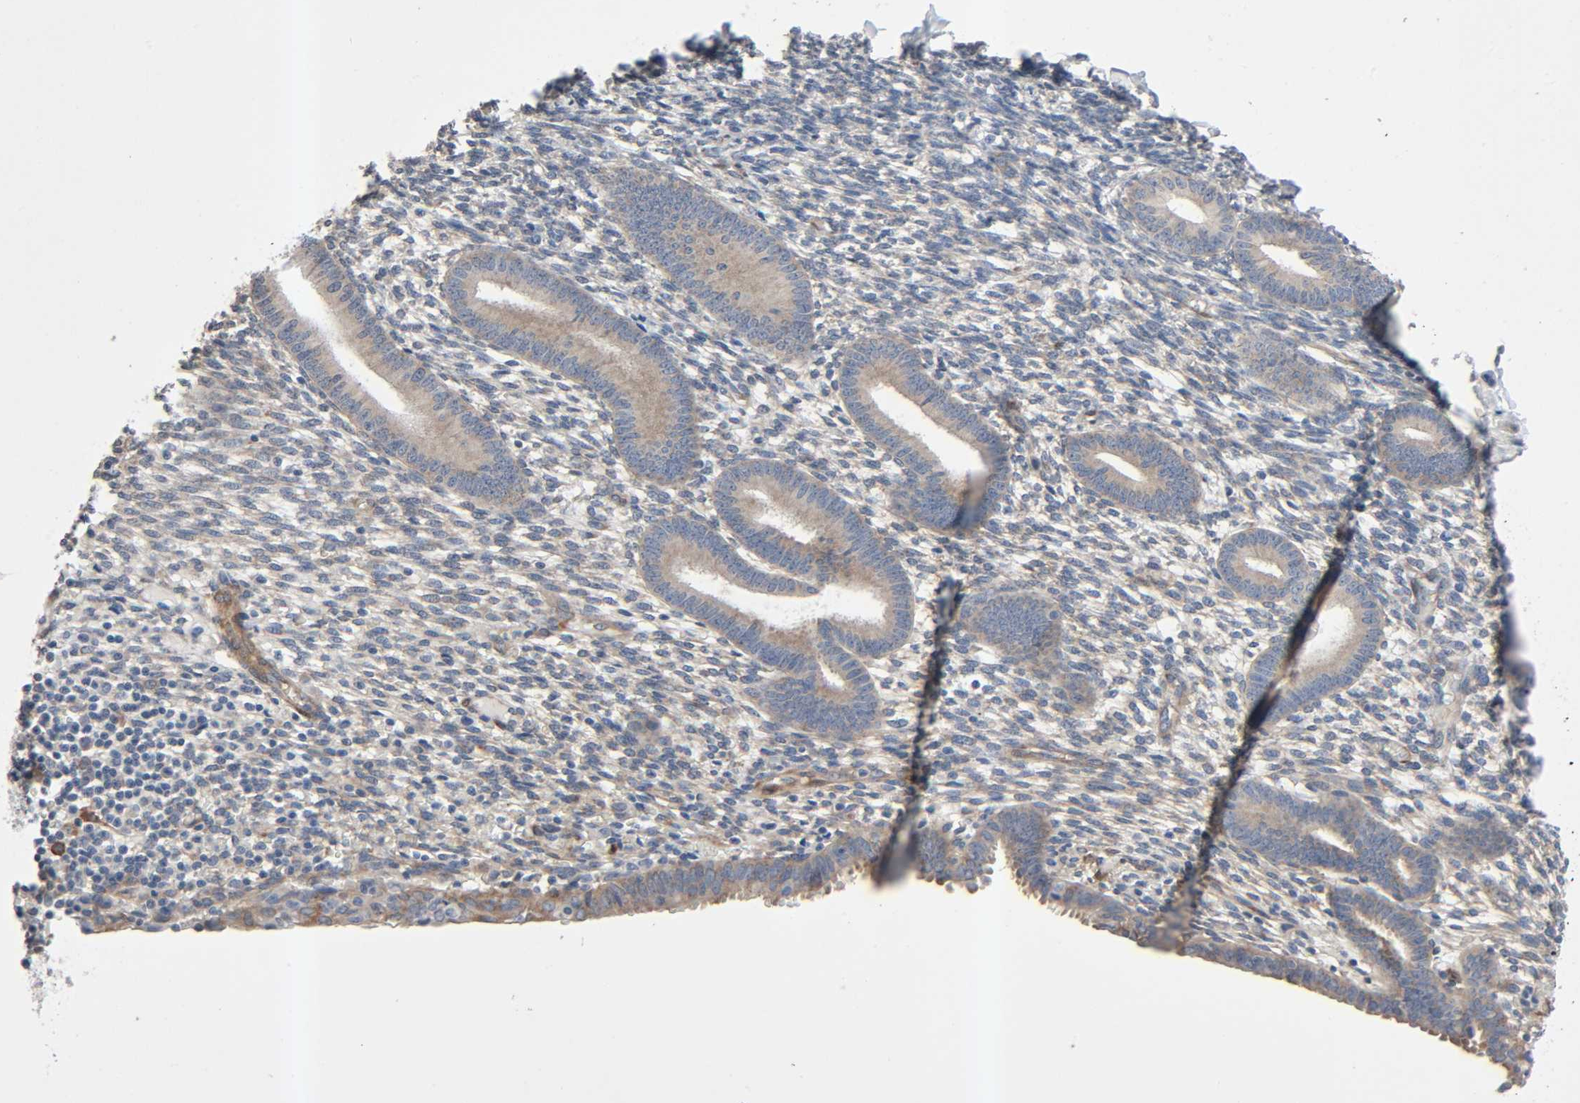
{"staining": {"intensity": "weak", "quantity": "25%-75%", "location": "cytoplasmic/membranous"}, "tissue": "endometrium", "cell_type": "Cells in endometrial stroma", "image_type": "normal", "snomed": [{"axis": "morphology", "description": "Normal tissue, NOS"}, {"axis": "topography", "description": "Endometrium"}], "caption": "Immunohistochemistry (IHC) (DAB) staining of unremarkable human endometrium exhibits weak cytoplasmic/membranous protein staining in about 25%-75% of cells in endometrial stroma.", "gene": "PTK2", "patient": {"sex": "female", "age": 57}}